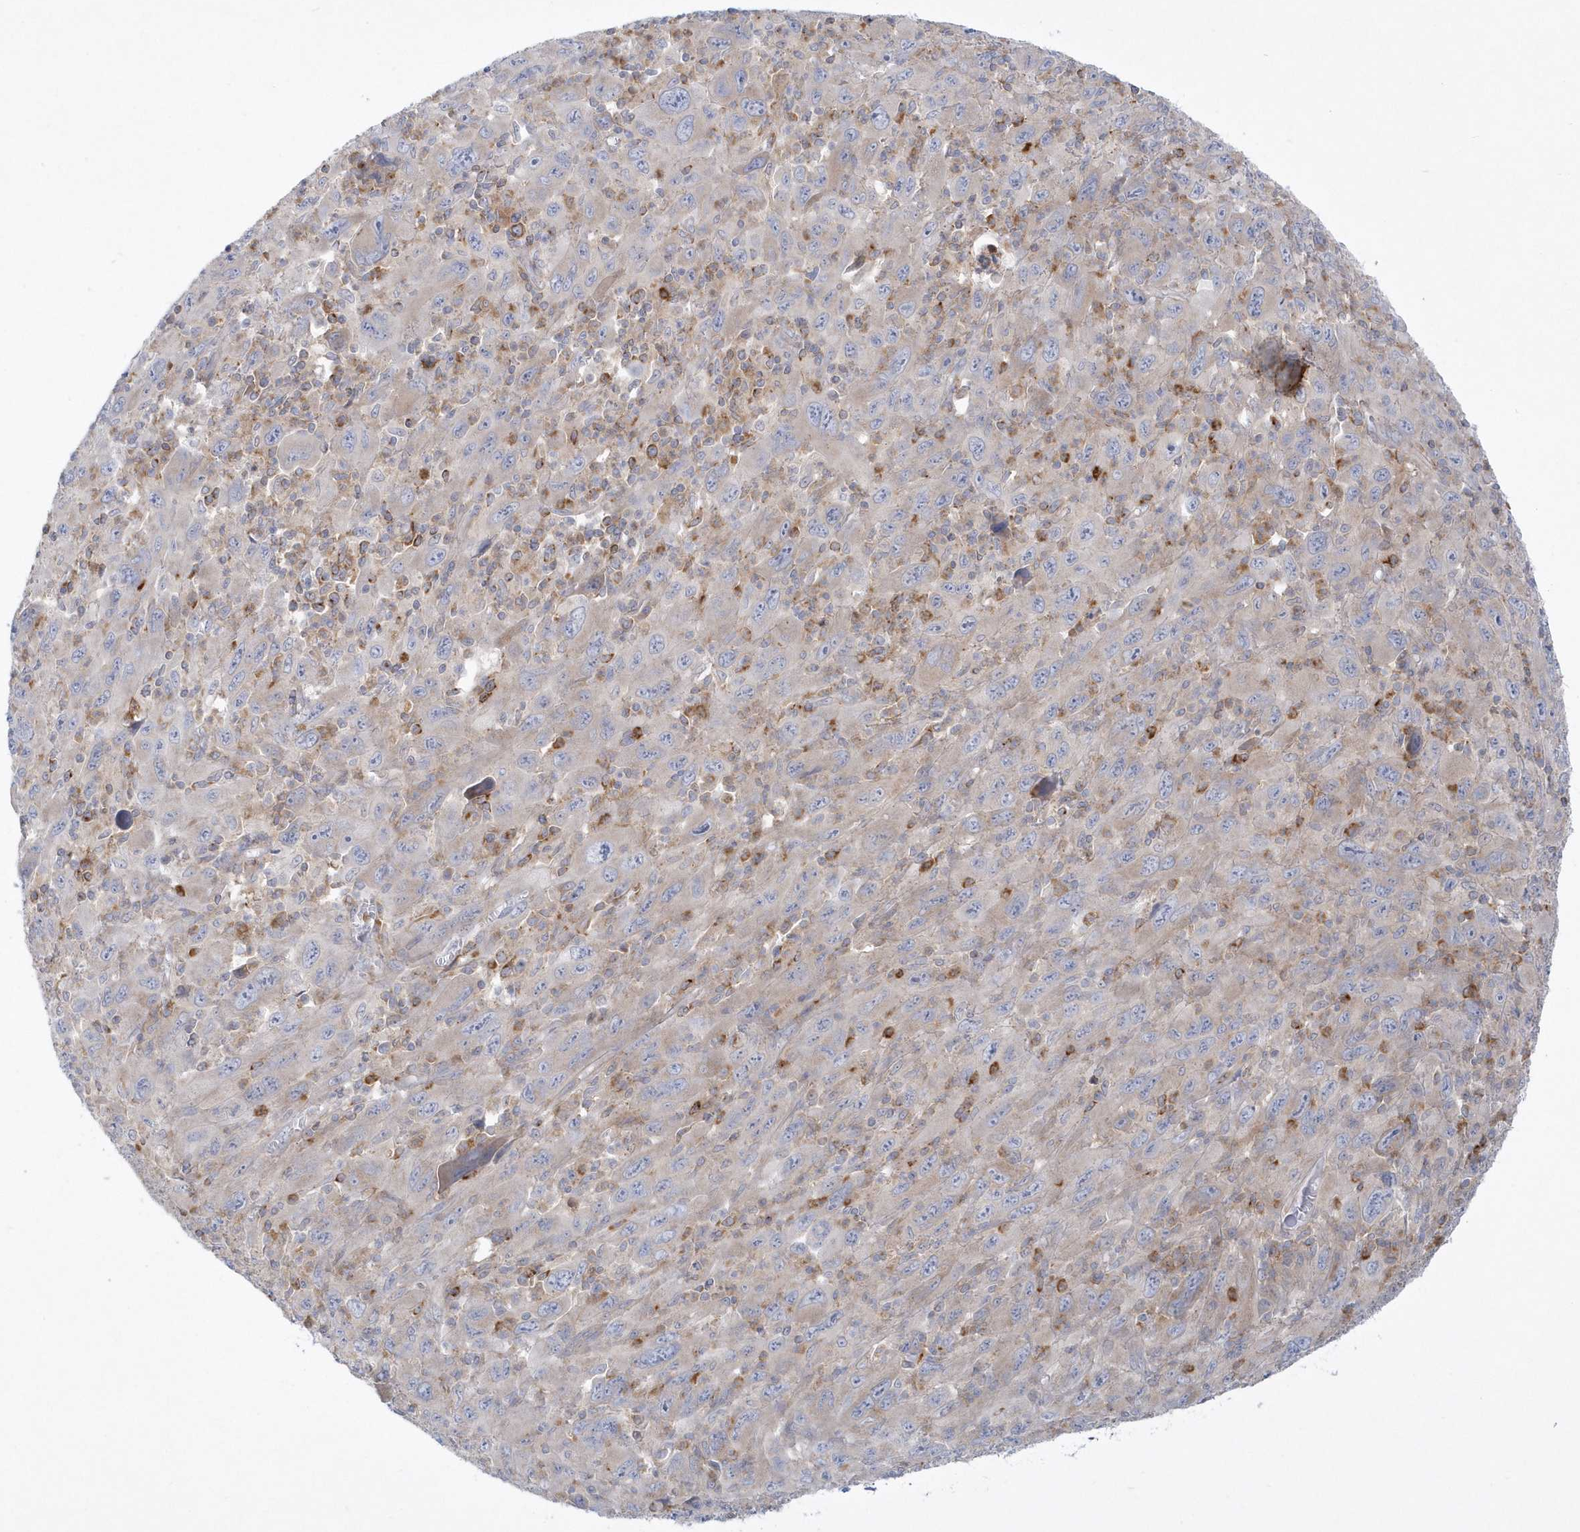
{"staining": {"intensity": "weak", "quantity": "<25%", "location": "cytoplasmic/membranous"}, "tissue": "melanoma", "cell_type": "Tumor cells", "image_type": "cancer", "snomed": [{"axis": "morphology", "description": "Malignant melanoma, Metastatic site"}, {"axis": "topography", "description": "Skin"}], "caption": "Immunohistochemical staining of malignant melanoma (metastatic site) exhibits no significant staining in tumor cells.", "gene": "DNAJC18", "patient": {"sex": "female", "age": 56}}